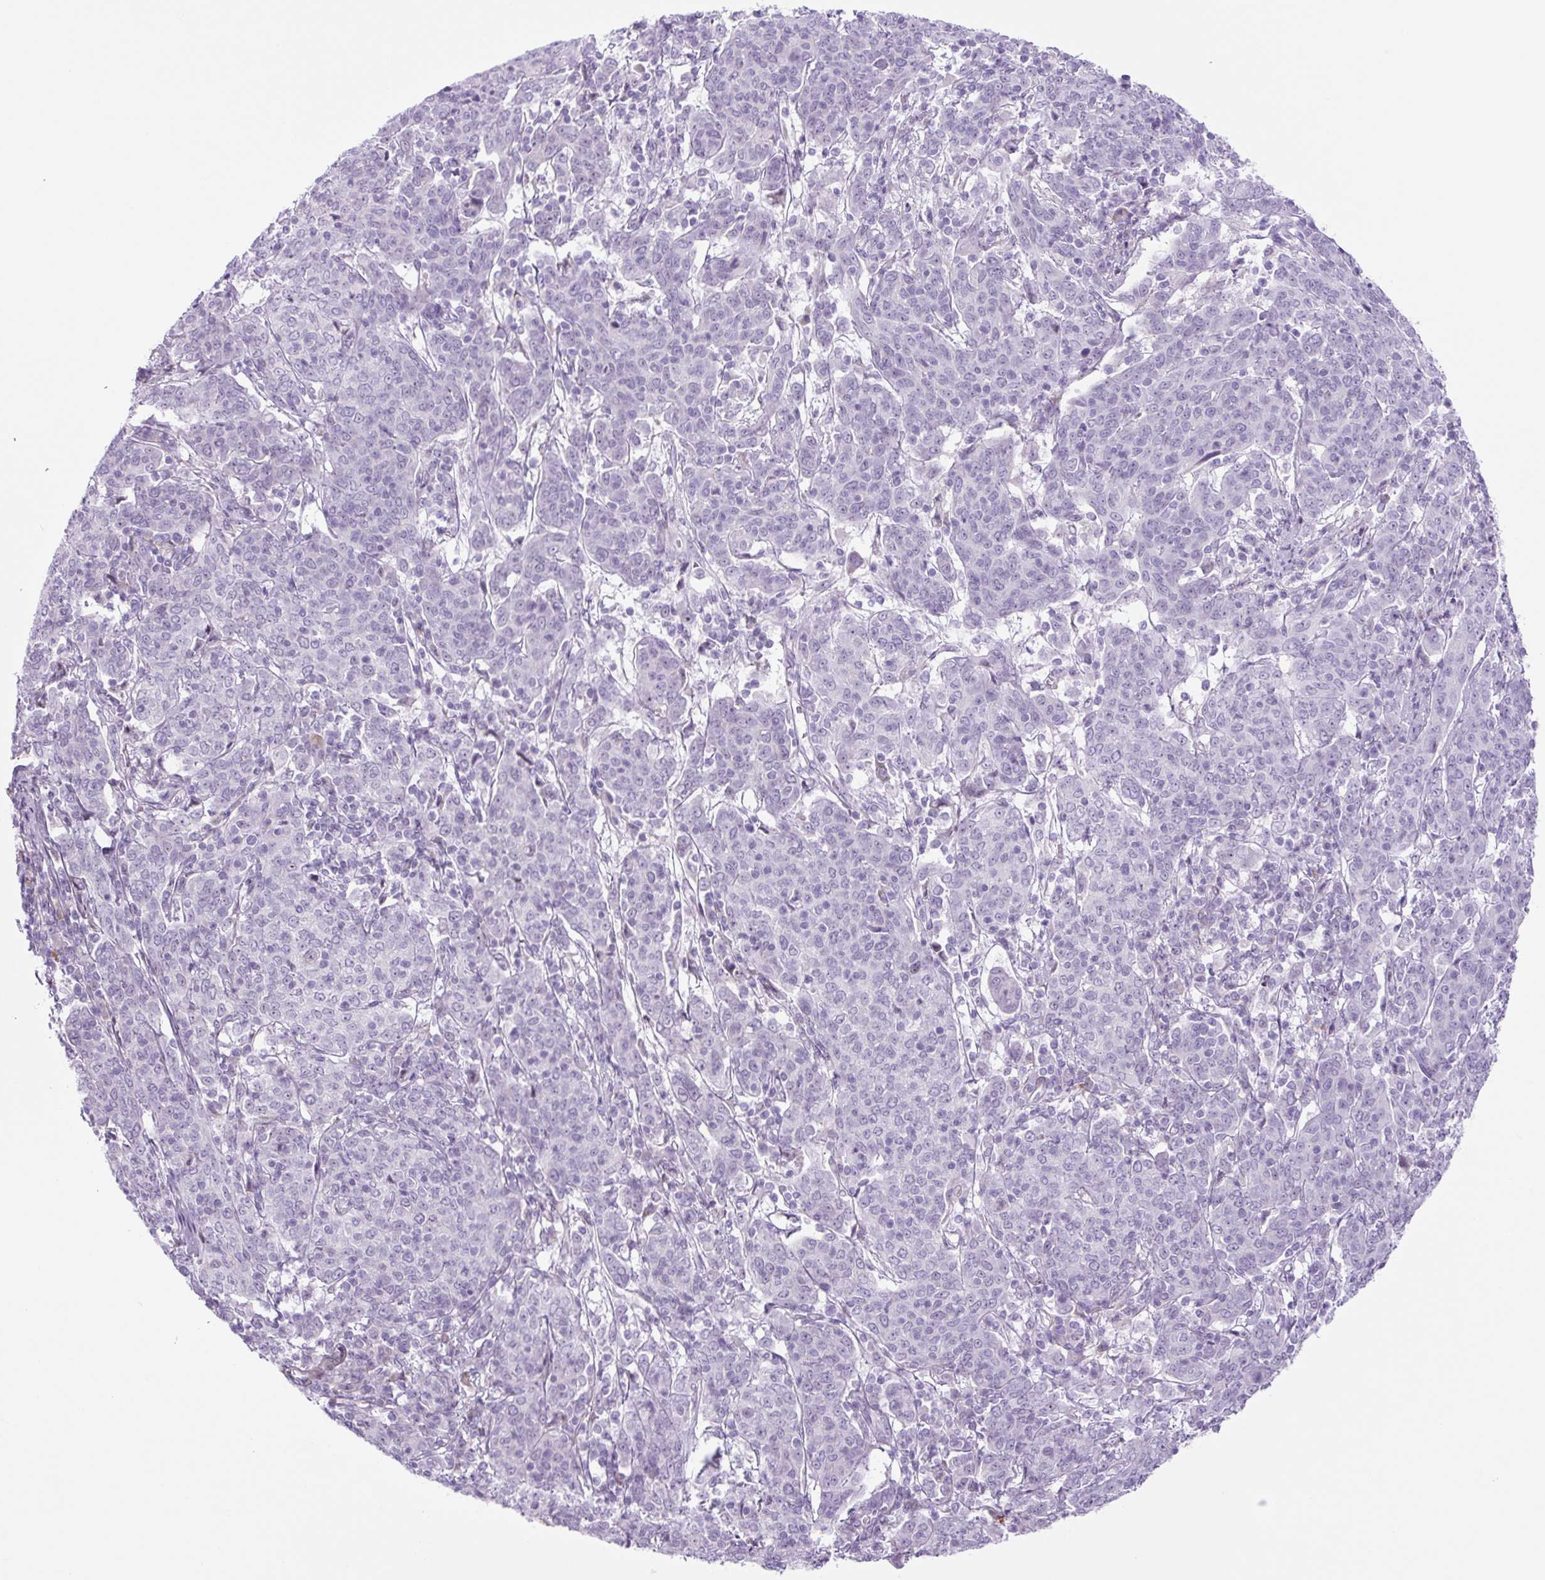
{"staining": {"intensity": "negative", "quantity": "none", "location": "none"}, "tissue": "cervical cancer", "cell_type": "Tumor cells", "image_type": "cancer", "snomed": [{"axis": "morphology", "description": "Squamous cell carcinoma, NOS"}, {"axis": "topography", "description": "Cervix"}], "caption": "The photomicrograph demonstrates no staining of tumor cells in cervical squamous cell carcinoma. (DAB (3,3'-diaminobenzidine) immunohistochemistry (IHC), high magnification).", "gene": "RRS1", "patient": {"sex": "female", "age": 67}}